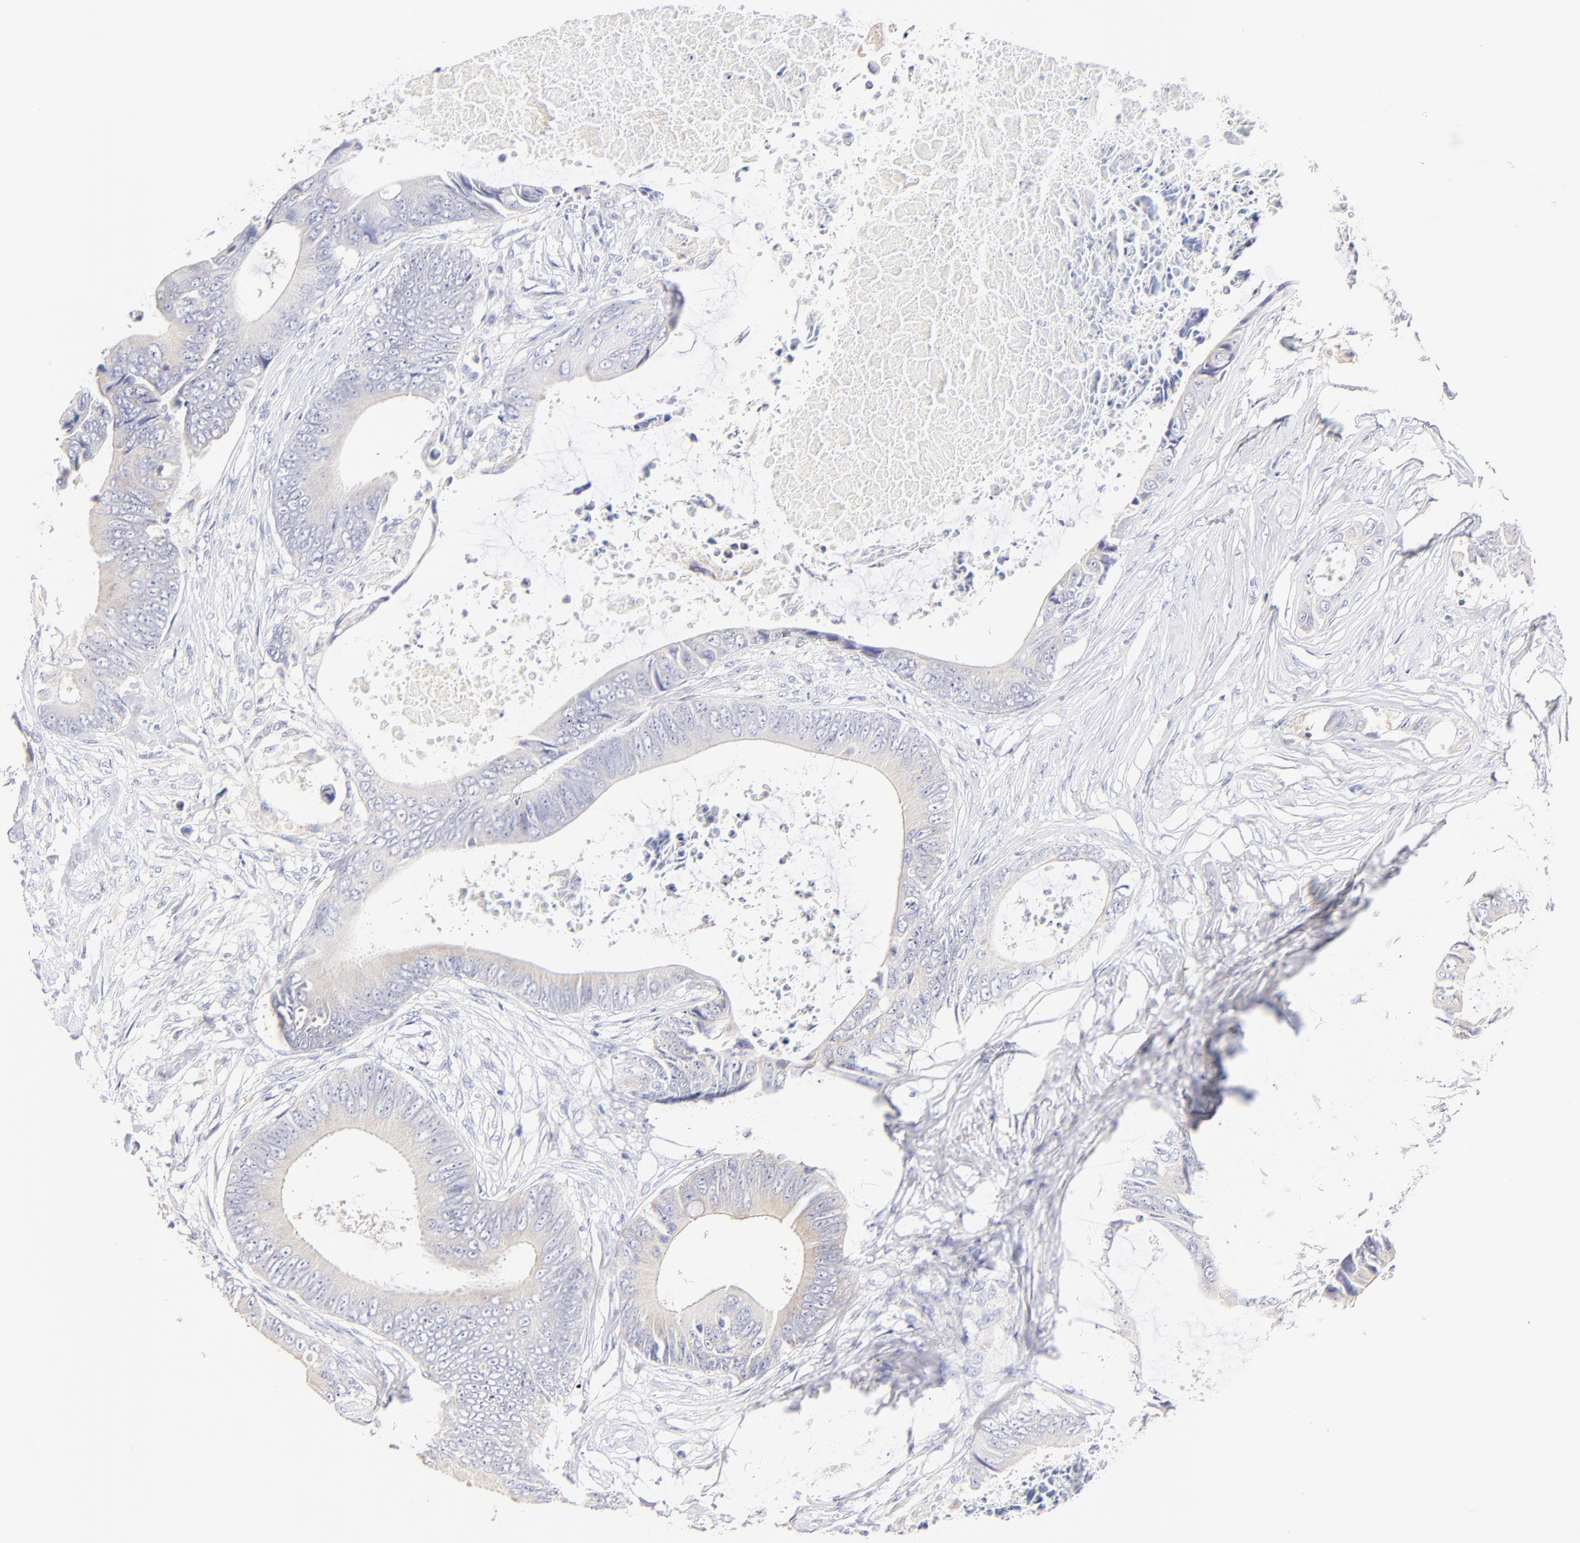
{"staining": {"intensity": "weak", "quantity": "<25%", "location": "cytoplasmic/membranous"}, "tissue": "colorectal cancer", "cell_type": "Tumor cells", "image_type": "cancer", "snomed": [{"axis": "morphology", "description": "Normal tissue, NOS"}, {"axis": "morphology", "description": "Adenocarcinoma, NOS"}, {"axis": "topography", "description": "Rectum"}, {"axis": "topography", "description": "Peripheral nerve tissue"}], "caption": "A micrograph of human colorectal cancer (adenocarcinoma) is negative for staining in tumor cells.", "gene": "ASB9", "patient": {"sex": "female", "age": 77}}